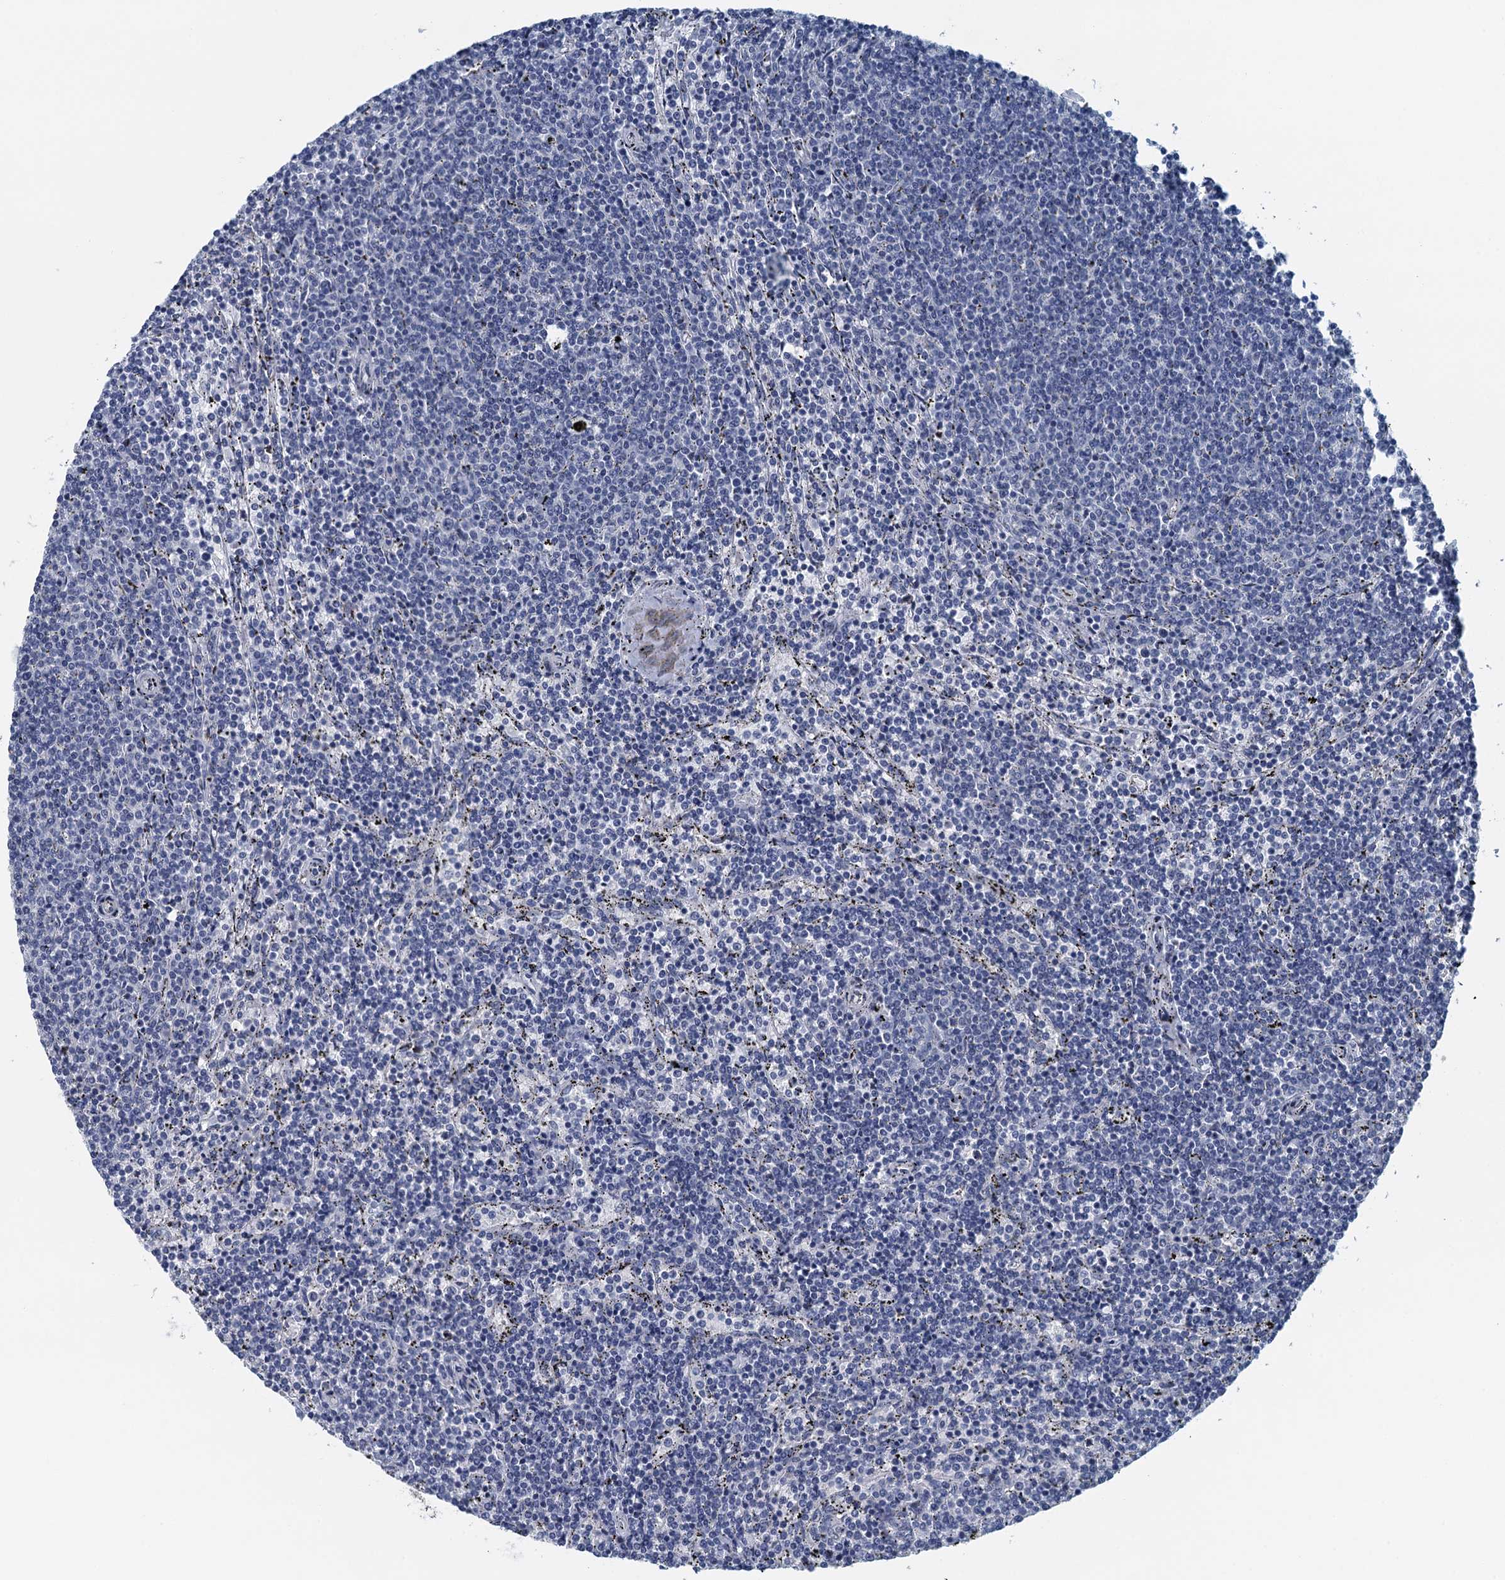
{"staining": {"intensity": "negative", "quantity": "none", "location": "none"}, "tissue": "lymphoma", "cell_type": "Tumor cells", "image_type": "cancer", "snomed": [{"axis": "morphology", "description": "Malignant lymphoma, non-Hodgkin's type, Low grade"}, {"axis": "topography", "description": "Spleen"}], "caption": "Lymphoma stained for a protein using immunohistochemistry (IHC) shows no positivity tumor cells.", "gene": "TTLL9", "patient": {"sex": "female", "age": 50}}